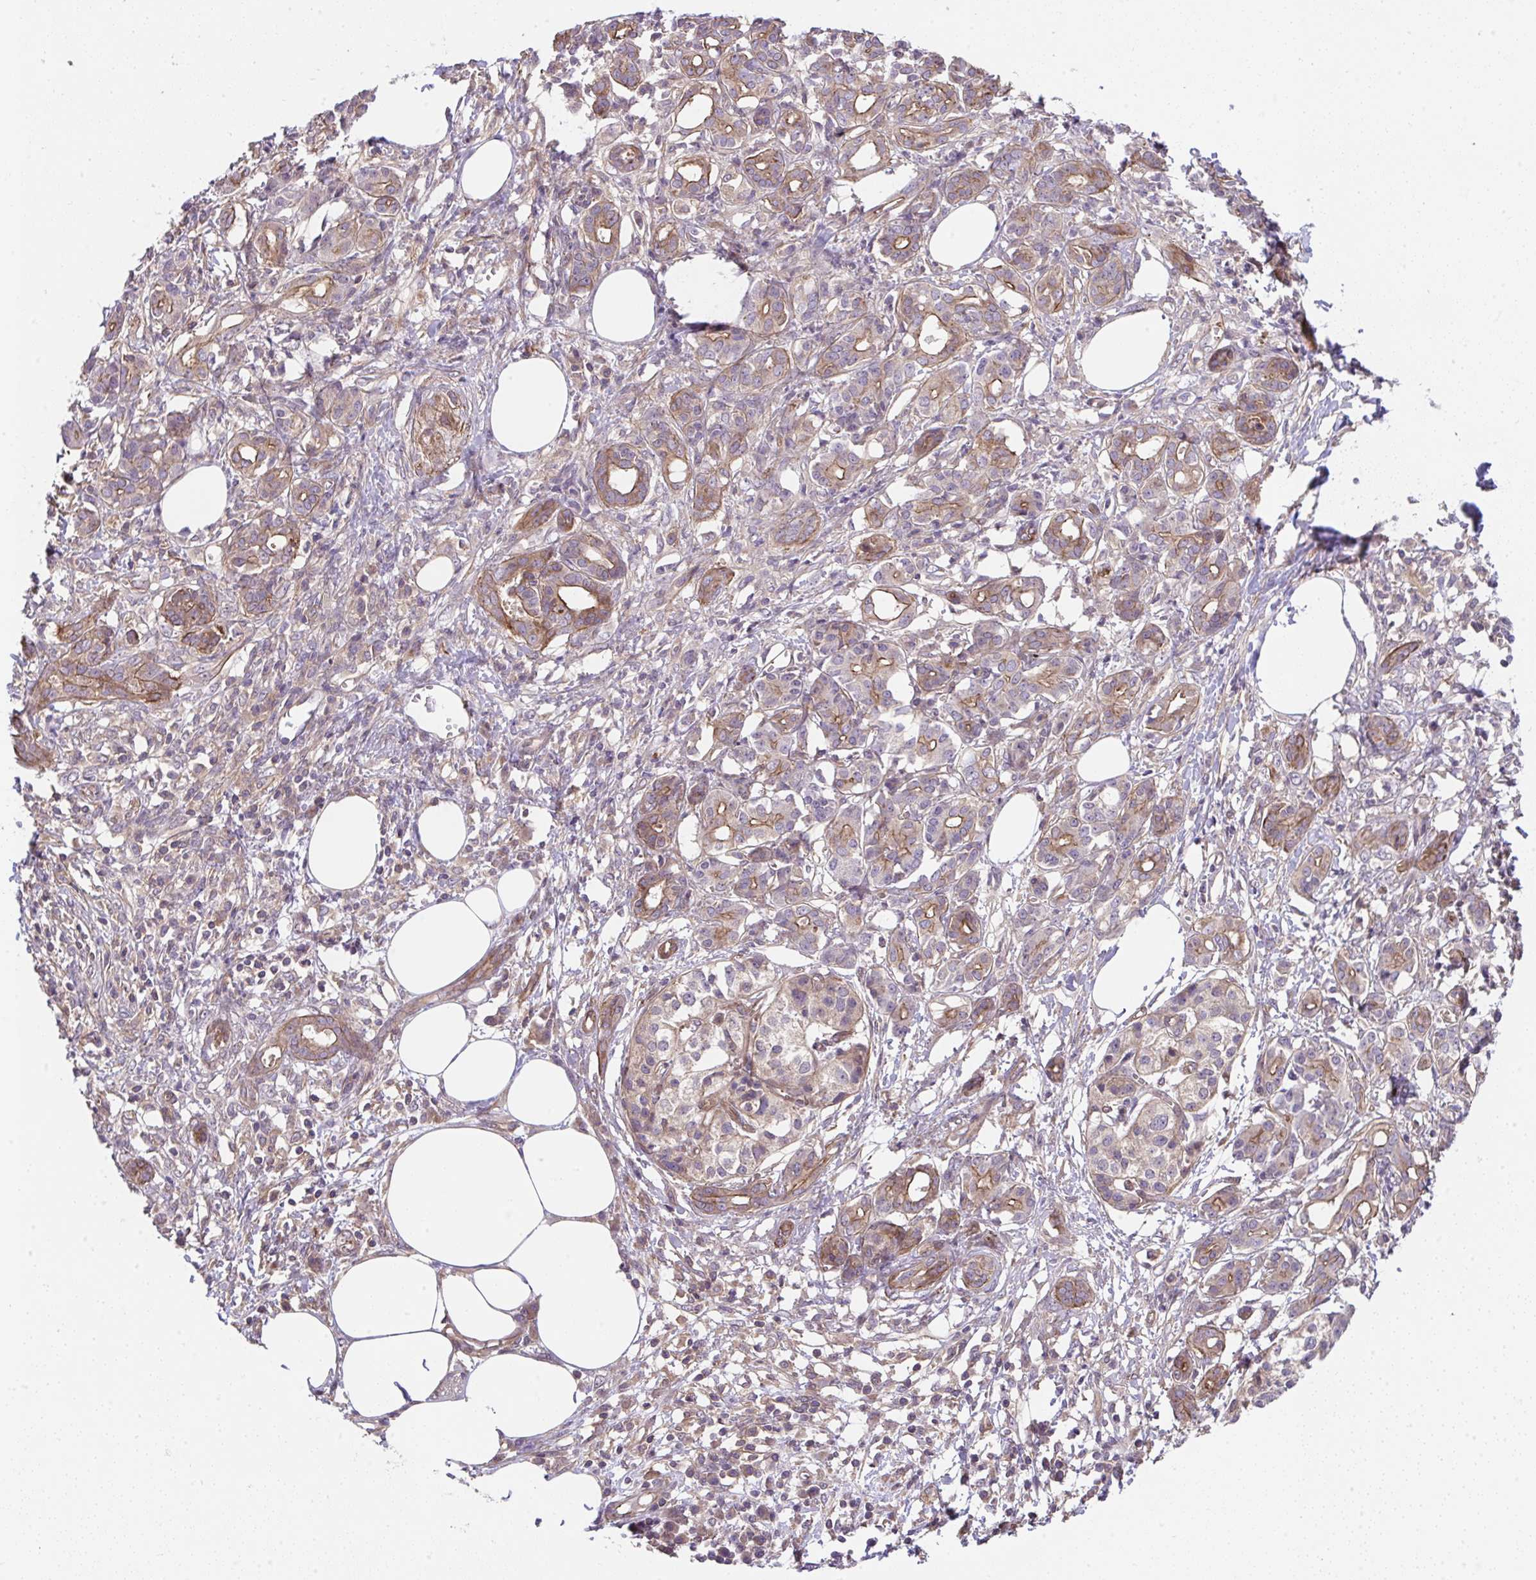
{"staining": {"intensity": "moderate", "quantity": ">75%", "location": "cytoplasmic/membranous"}, "tissue": "pancreatic cancer", "cell_type": "Tumor cells", "image_type": "cancer", "snomed": [{"axis": "morphology", "description": "Adenocarcinoma, NOS"}, {"axis": "topography", "description": "Pancreas"}], "caption": "Moderate cytoplasmic/membranous staining for a protein is appreciated in about >75% of tumor cells of adenocarcinoma (pancreatic) using immunohistochemistry (IHC).", "gene": "ZNF696", "patient": {"sex": "female", "age": 73}}